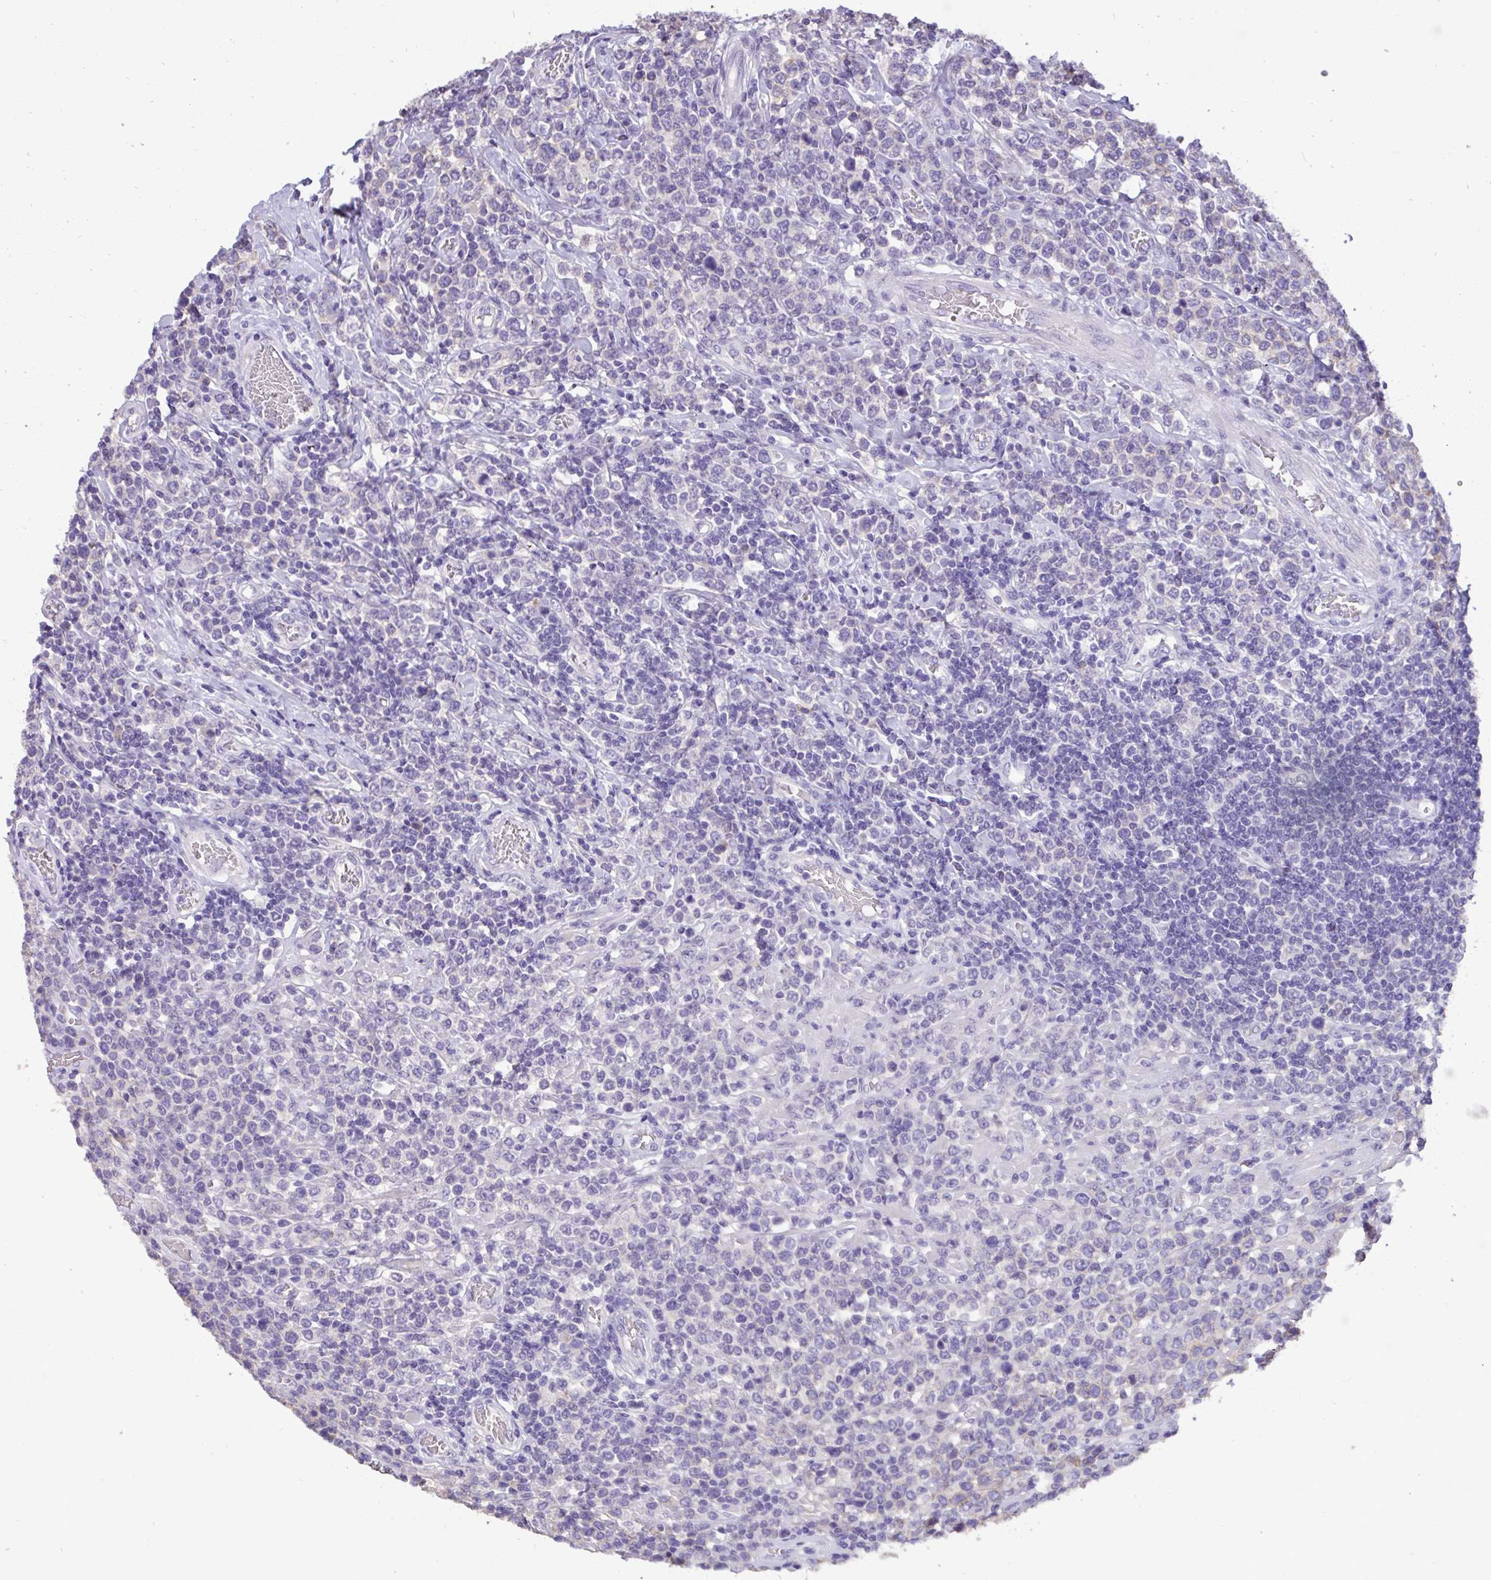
{"staining": {"intensity": "negative", "quantity": "none", "location": "none"}, "tissue": "lymphoma", "cell_type": "Tumor cells", "image_type": "cancer", "snomed": [{"axis": "morphology", "description": "Malignant lymphoma, non-Hodgkin's type, High grade"}, {"axis": "topography", "description": "Soft tissue"}], "caption": "Lymphoma stained for a protein using IHC demonstrates no positivity tumor cells.", "gene": "EPCAM", "patient": {"sex": "female", "age": 56}}